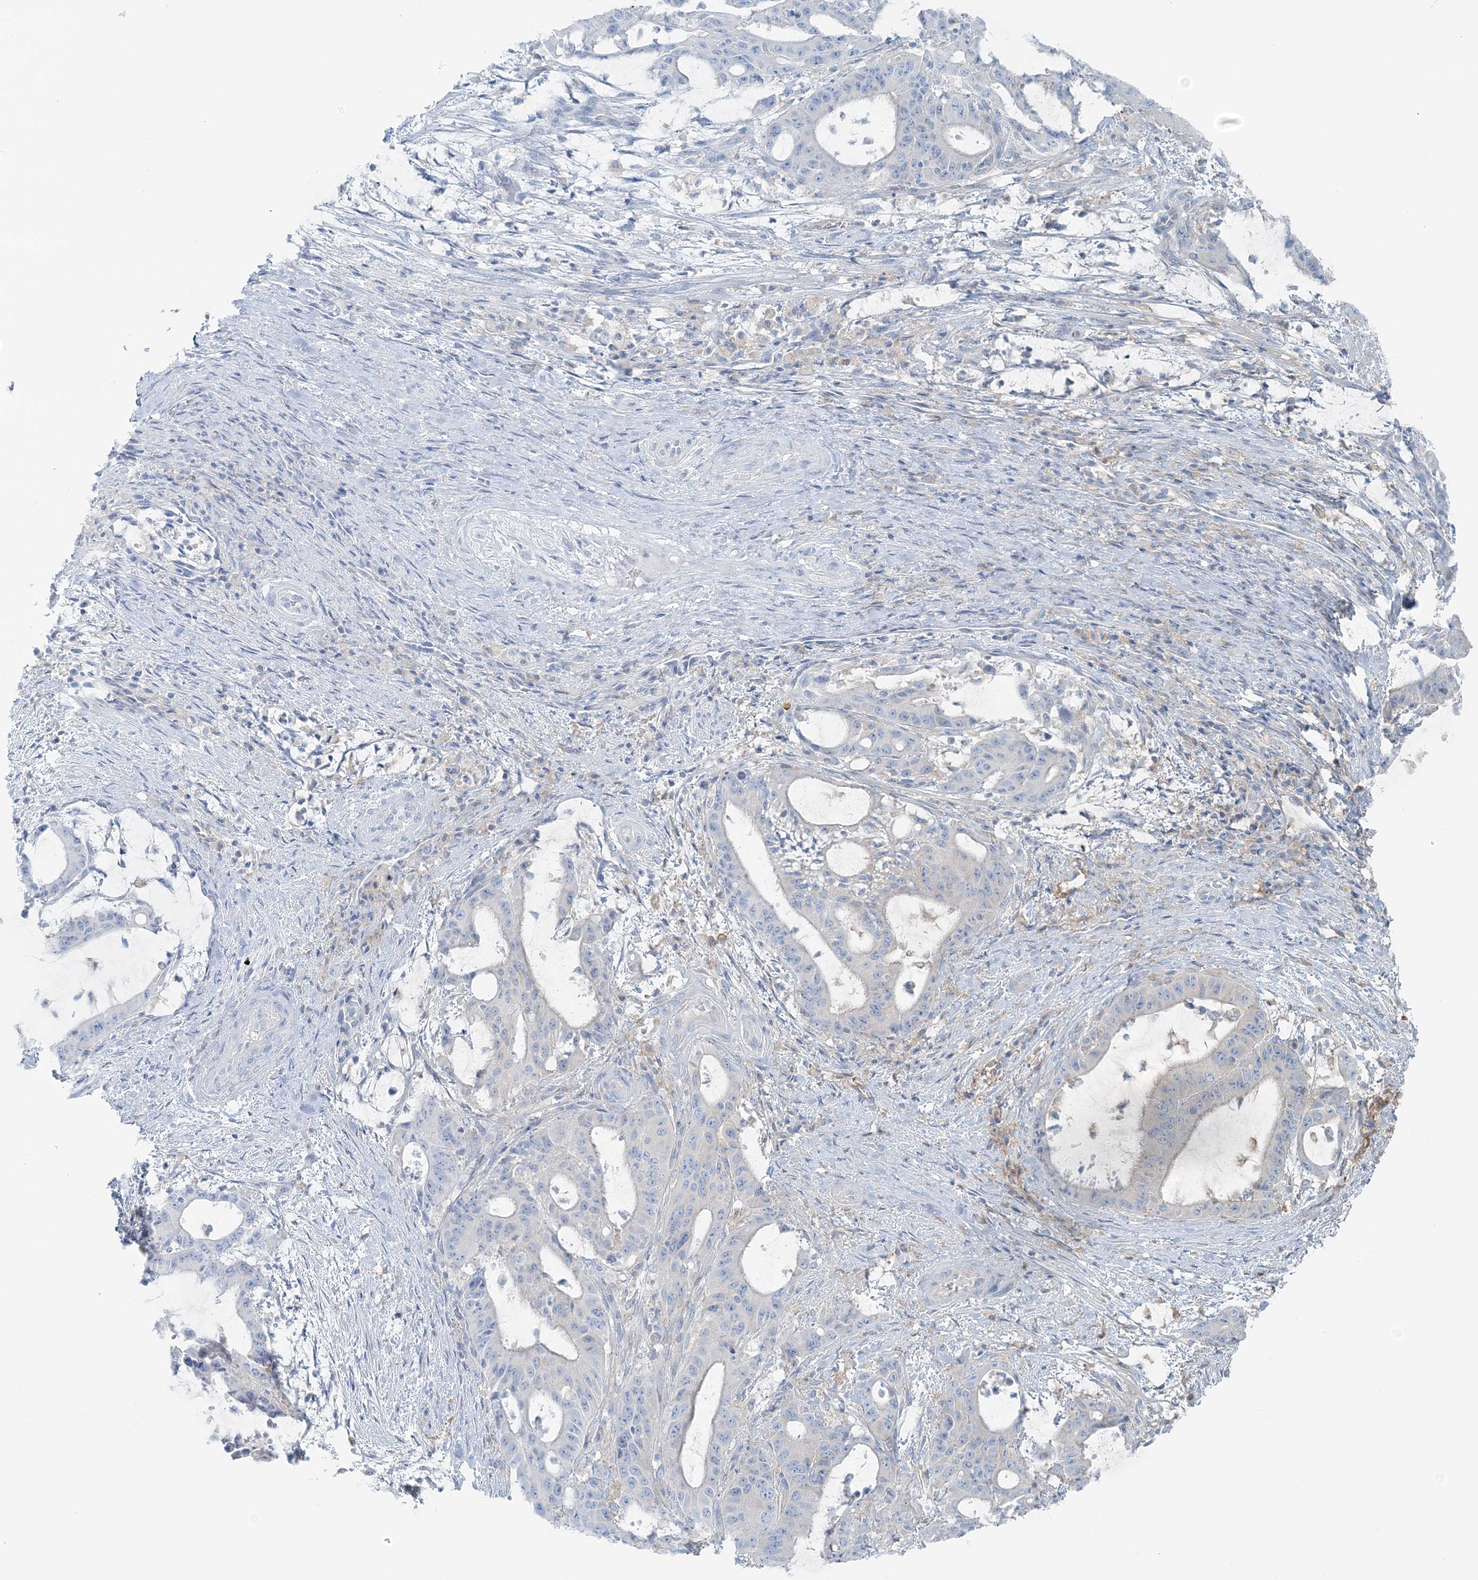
{"staining": {"intensity": "negative", "quantity": "none", "location": "none"}, "tissue": "liver cancer", "cell_type": "Tumor cells", "image_type": "cancer", "snomed": [{"axis": "morphology", "description": "Normal tissue, NOS"}, {"axis": "morphology", "description": "Cholangiocarcinoma"}, {"axis": "topography", "description": "Liver"}, {"axis": "topography", "description": "Peripheral nerve tissue"}], "caption": "A high-resolution histopathology image shows immunohistochemistry staining of cholangiocarcinoma (liver), which demonstrates no significant positivity in tumor cells.", "gene": "SNX2", "patient": {"sex": "female", "age": 73}}